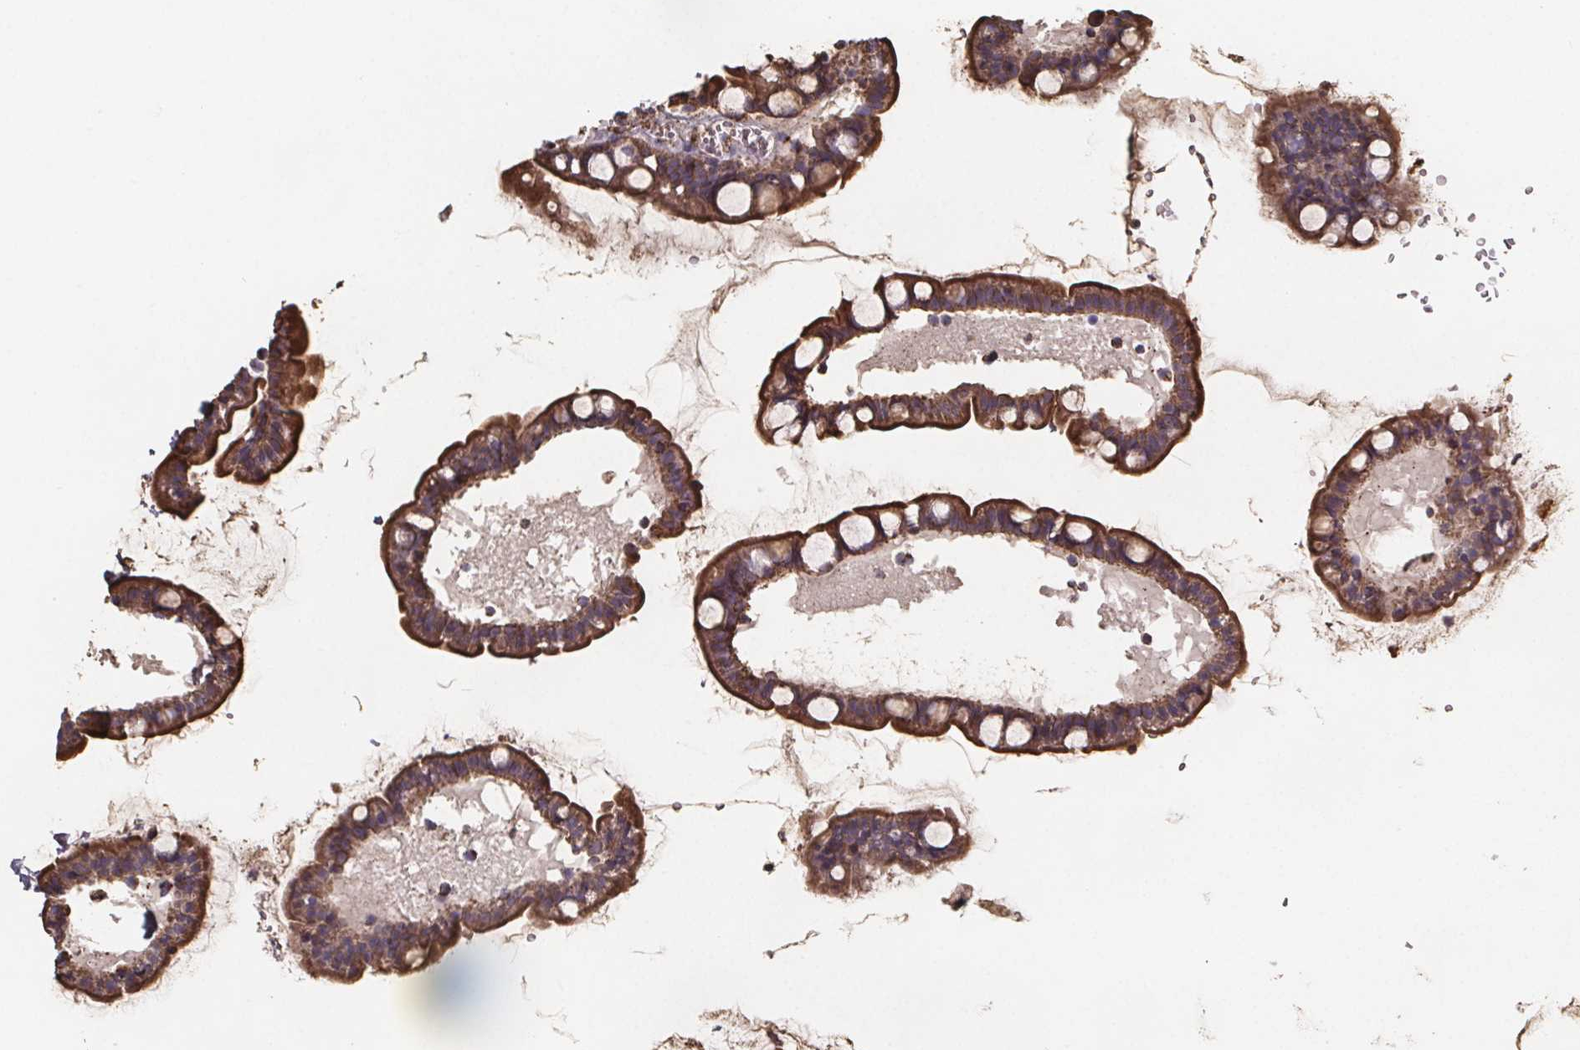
{"staining": {"intensity": "moderate", "quantity": ">75%", "location": "cytoplasmic/membranous"}, "tissue": "small intestine", "cell_type": "Glandular cells", "image_type": "normal", "snomed": [{"axis": "morphology", "description": "Normal tissue, NOS"}, {"axis": "topography", "description": "Small intestine"}], "caption": "Immunohistochemistry of normal small intestine shows medium levels of moderate cytoplasmic/membranous positivity in approximately >75% of glandular cells.", "gene": "SLC35D2", "patient": {"sex": "male", "age": 70}}